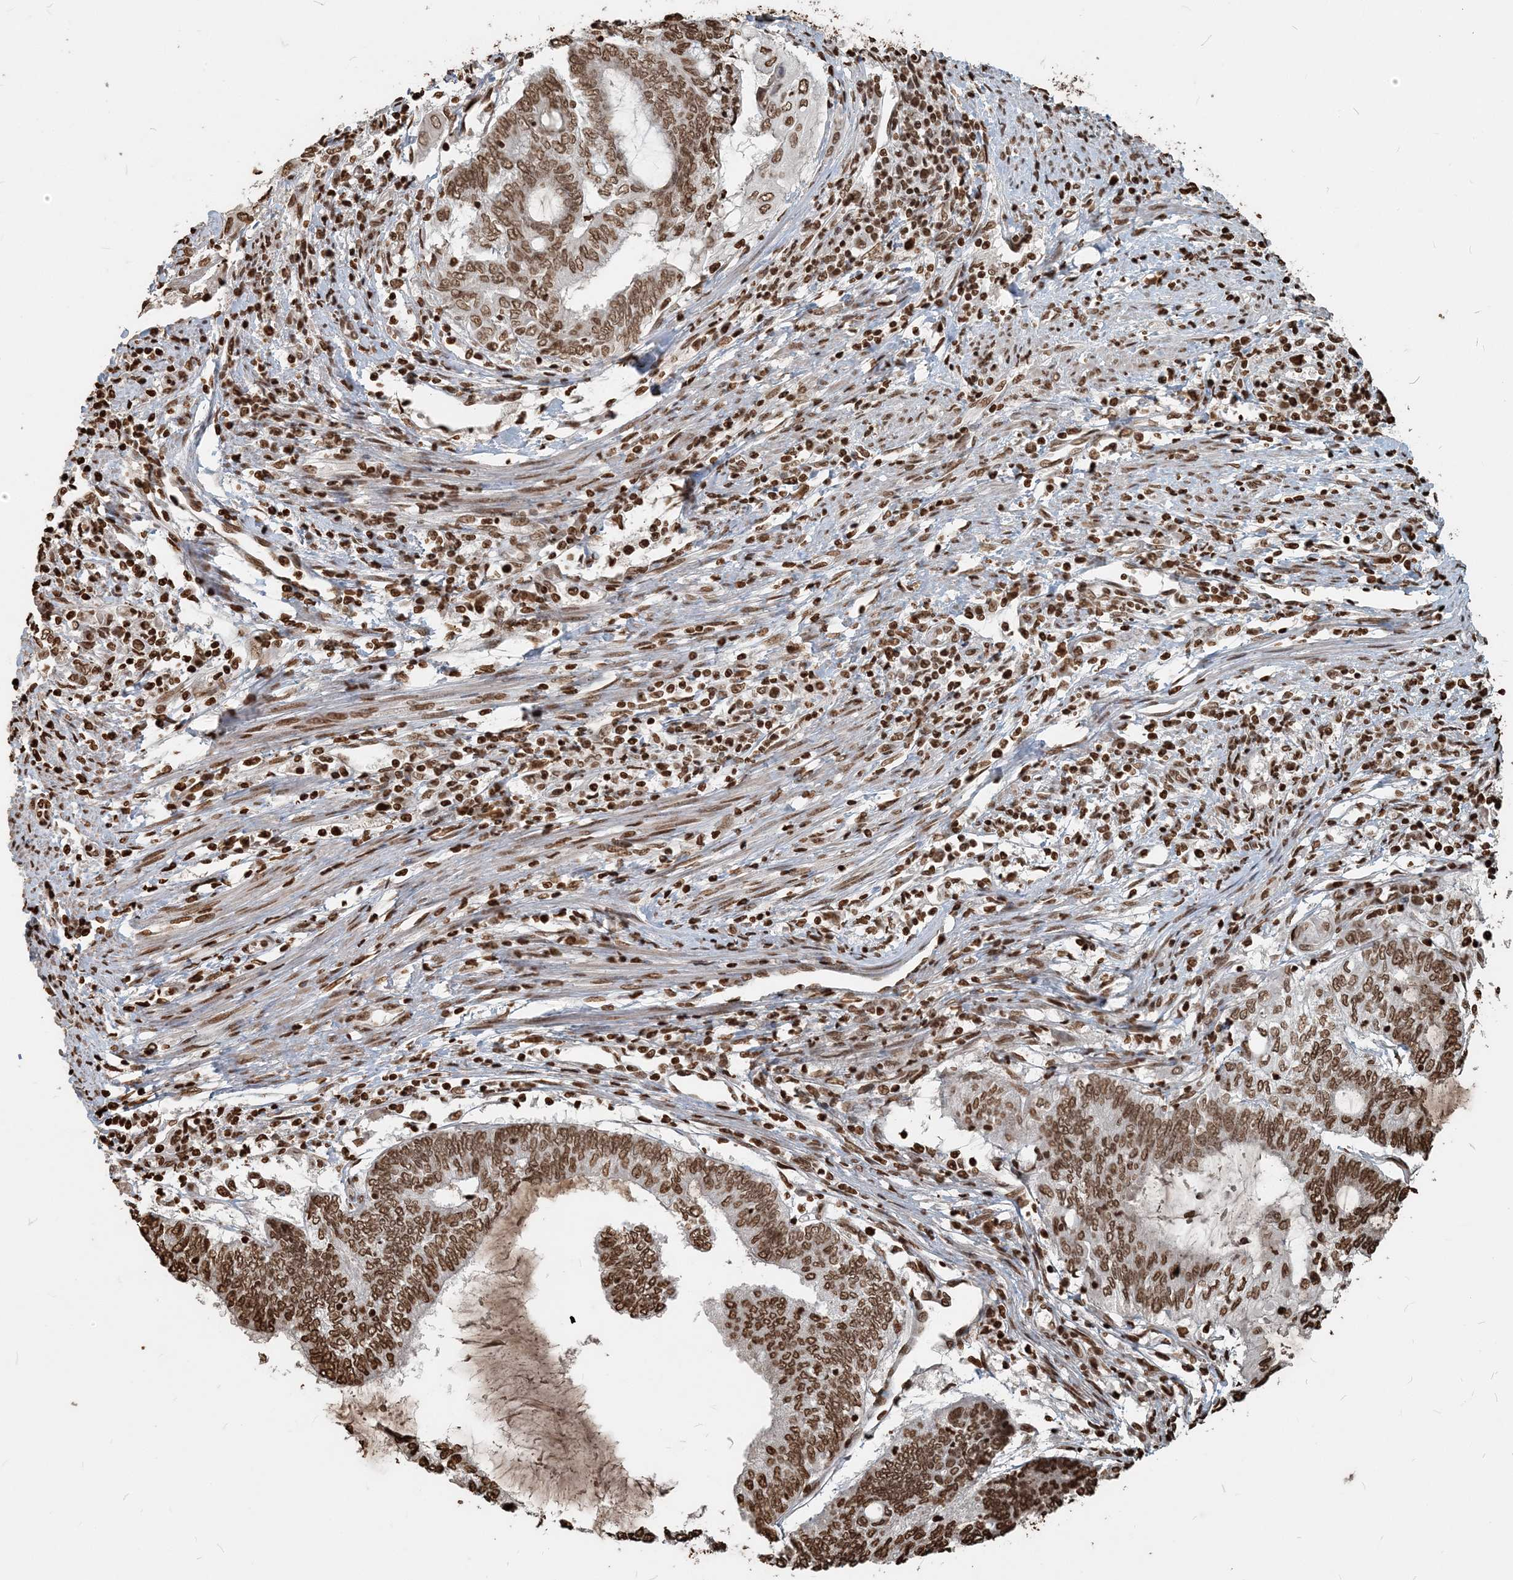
{"staining": {"intensity": "moderate", "quantity": ">75%", "location": "nuclear"}, "tissue": "endometrial cancer", "cell_type": "Tumor cells", "image_type": "cancer", "snomed": [{"axis": "morphology", "description": "Adenocarcinoma, NOS"}, {"axis": "topography", "description": "Uterus"}, {"axis": "topography", "description": "Endometrium"}], "caption": "A brown stain highlights moderate nuclear expression of a protein in human endometrial adenocarcinoma tumor cells. The staining is performed using DAB brown chromogen to label protein expression. The nuclei are counter-stained blue using hematoxylin.", "gene": "H3-3B", "patient": {"sex": "female", "age": 70}}